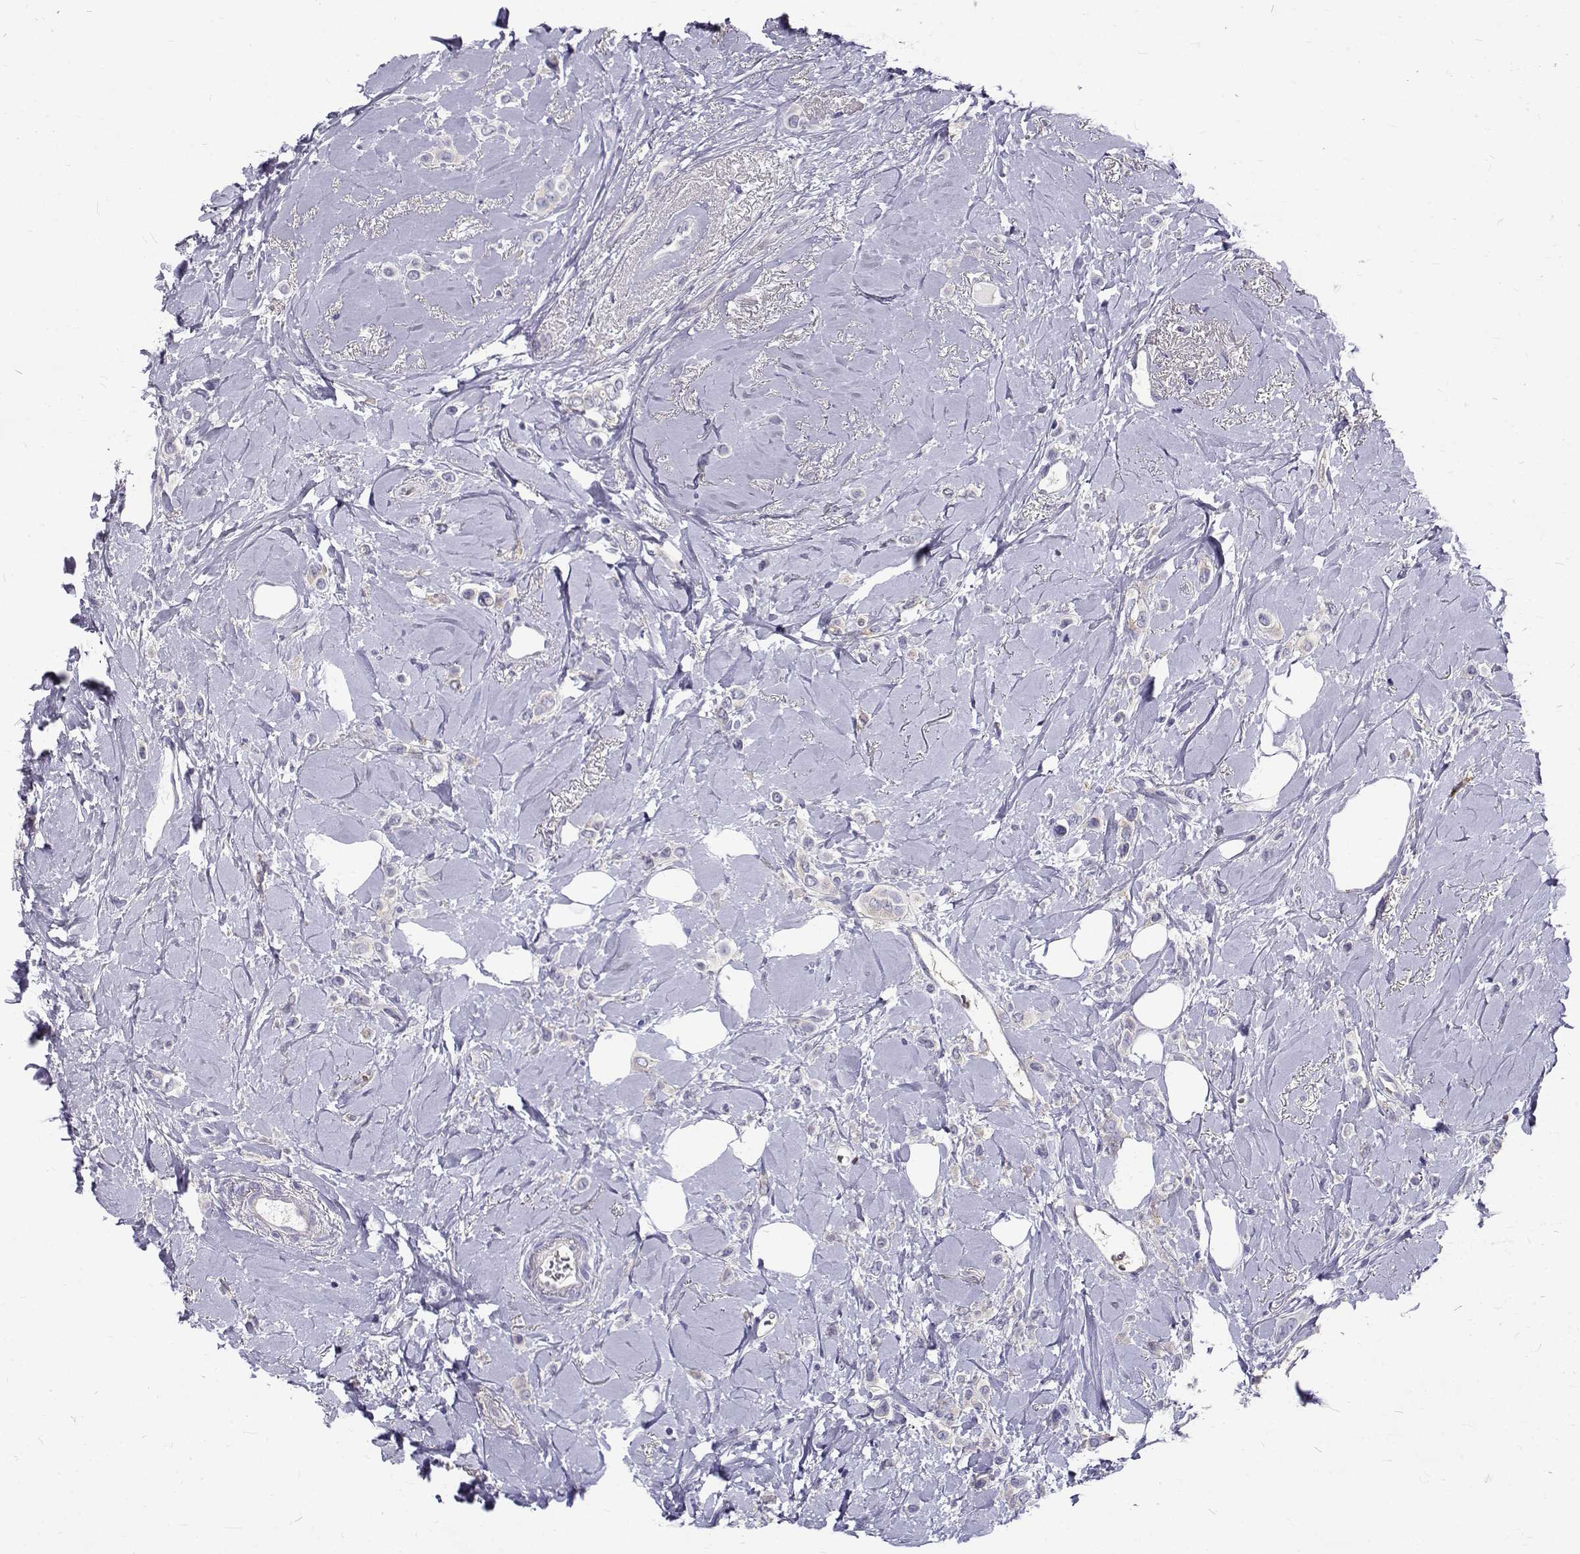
{"staining": {"intensity": "negative", "quantity": "none", "location": "none"}, "tissue": "breast cancer", "cell_type": "Tumor cells", "image_type": "cancer", "snomed": [{"axis": "morphology", "description": "Lobular carcinoma"}, {"axis": "topography", "description": "Breast"}], "caption": "Immunohistochemistry (IHC) micrograph of neoplastic tissue: breast cancer stained with DAB shows no significant protein positivity in tumor cells. Brightfield microscopy of immunohistochemistry stained with DAB (brown) and hematoxylin (blue), captured at high magnification.", "gene": "IGSF1", "patient": {"sex": "female", "age": 66}}